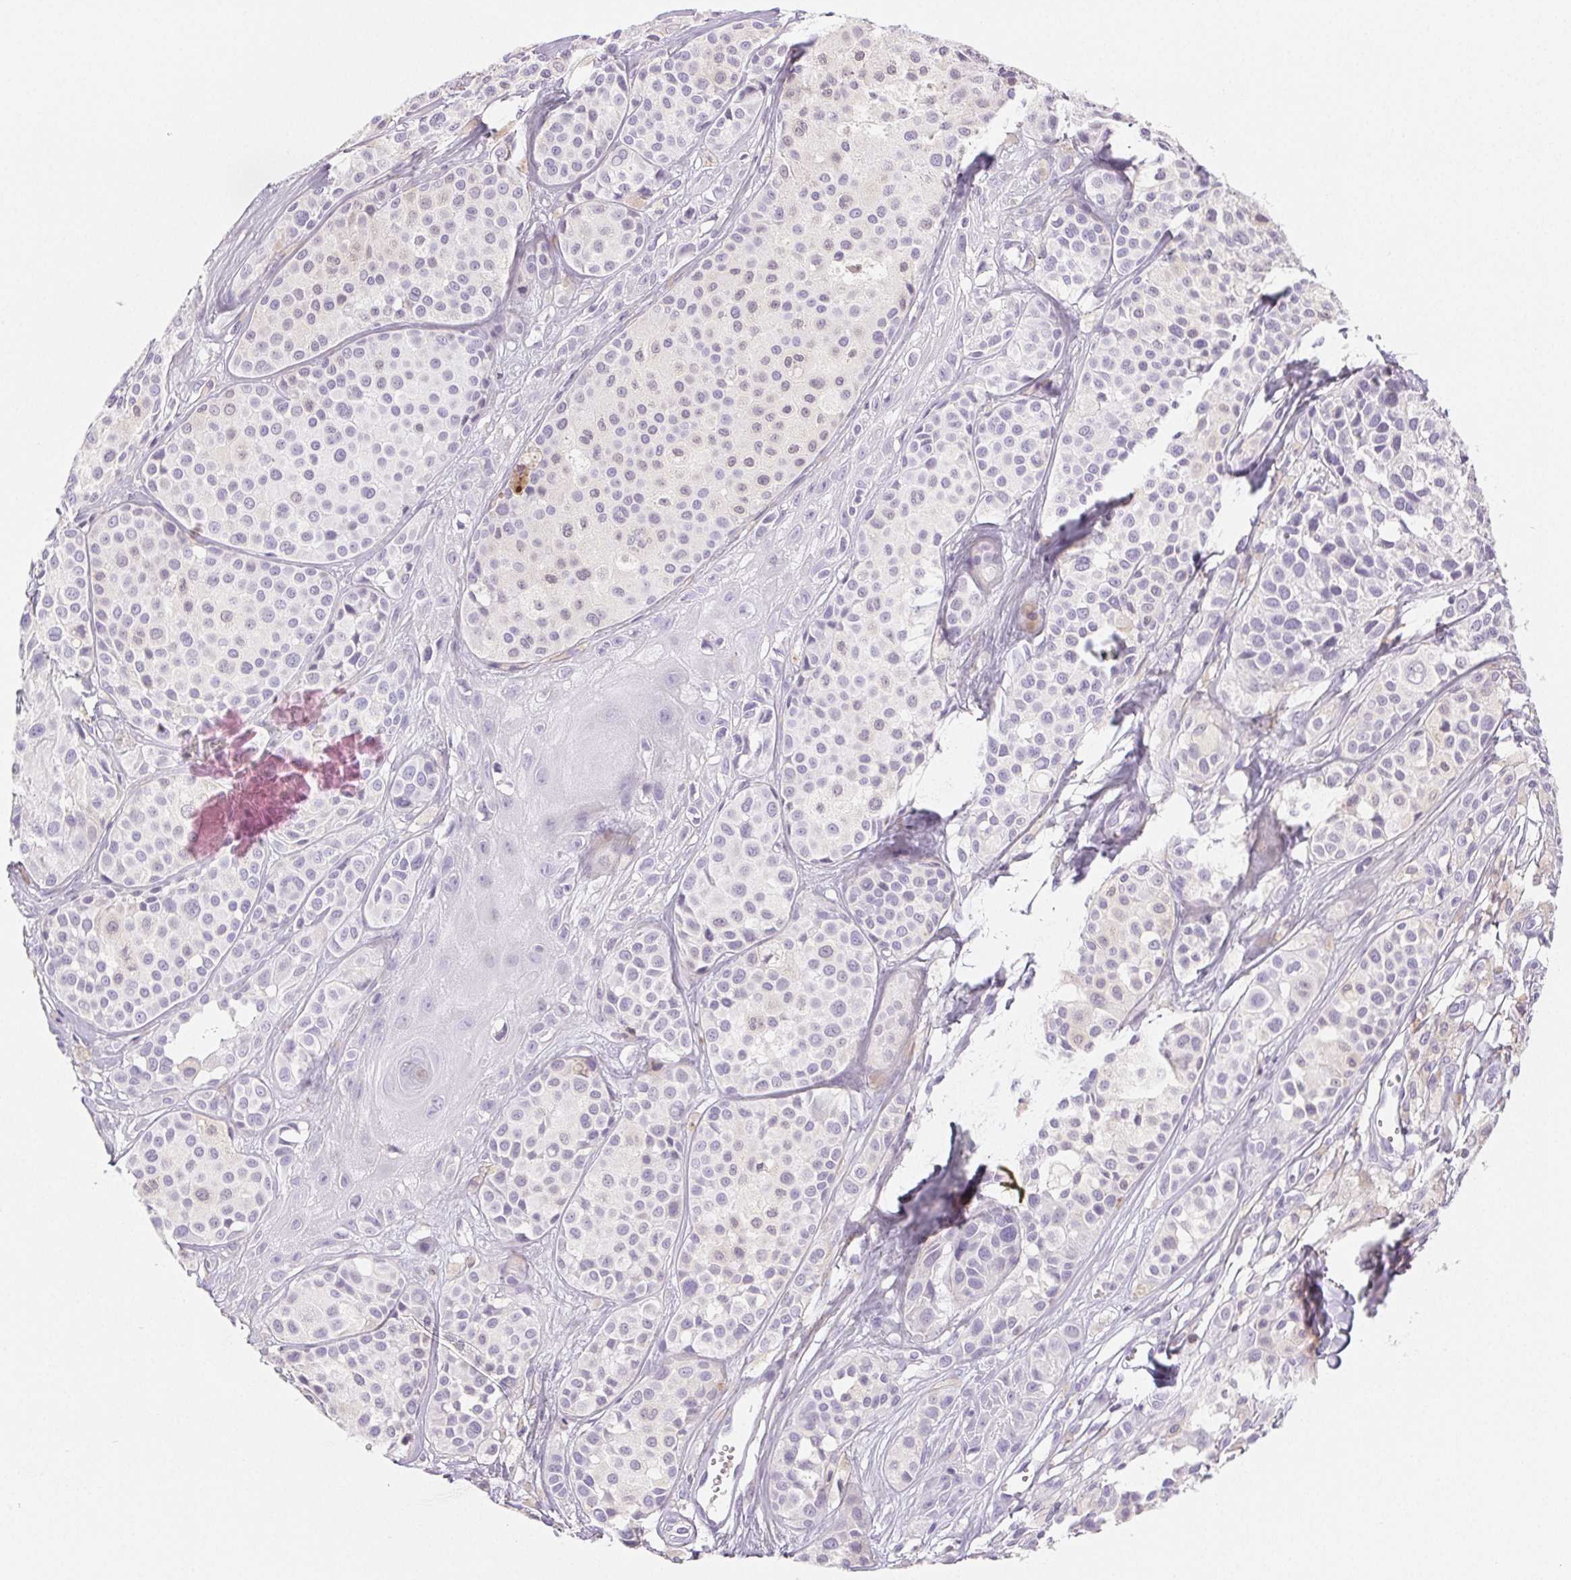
{"staining": {"intensity": "negative", "quantity": "none", "location": "none"}, "tissue": "melanoma", "cell_type": "Tumor cells", "image_type": "cancer", "snomed": [{"axis": "morphology", "description": "Malignant melanoma, NOS"}, {"axis": "topography", "description": "Skin"}], "caption": "Immunohistochemistry (IHC) photomicrograph of neoplastic tissue: human malignant melanoma stained with DAB exhibits no significant protein staining in tumor cells.", "gene": "BEND2", "patient": {"sex": "male", "age": 77}}